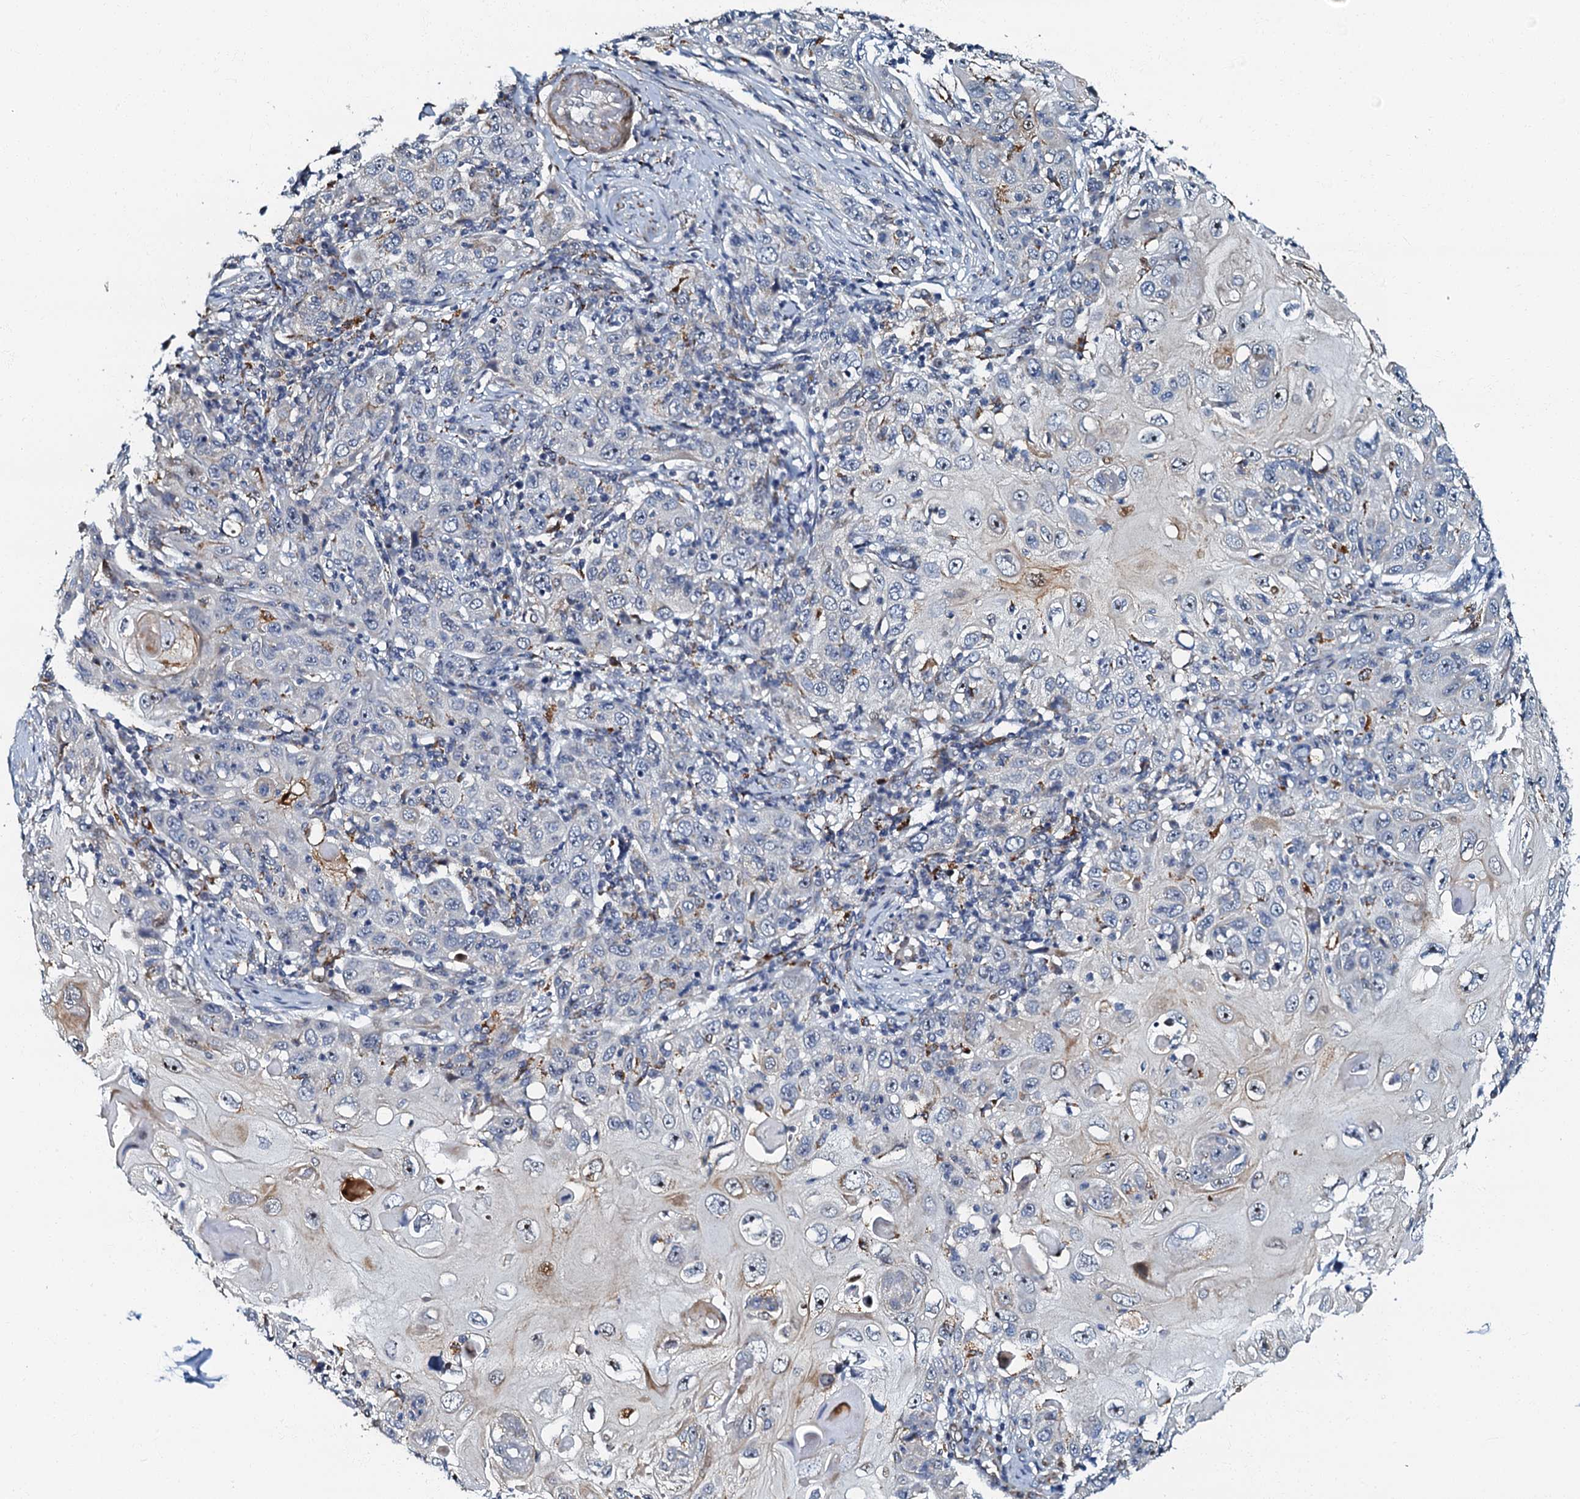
{"staining": {"intensity": "moderate", "quantity": "<25%", "location": "nuclear"}, "tissue": "skin cancer", "cell_type": "Tumor cells", "image_type": "cancer", "snomed": [{"axis": "morphology", "description": "Squamous cell carcinoma, NOS"}, {"axis": "topography", "description": "Skin"}], "caption": "Moderate nuclear staining for a protein is present in about <25% of tumor cells of skin cancer (squamous cell carcinoma) using immunohistochemistry (IHC).", "gene": "OLAH", "patient": {"sex": "female", "age": 88}}